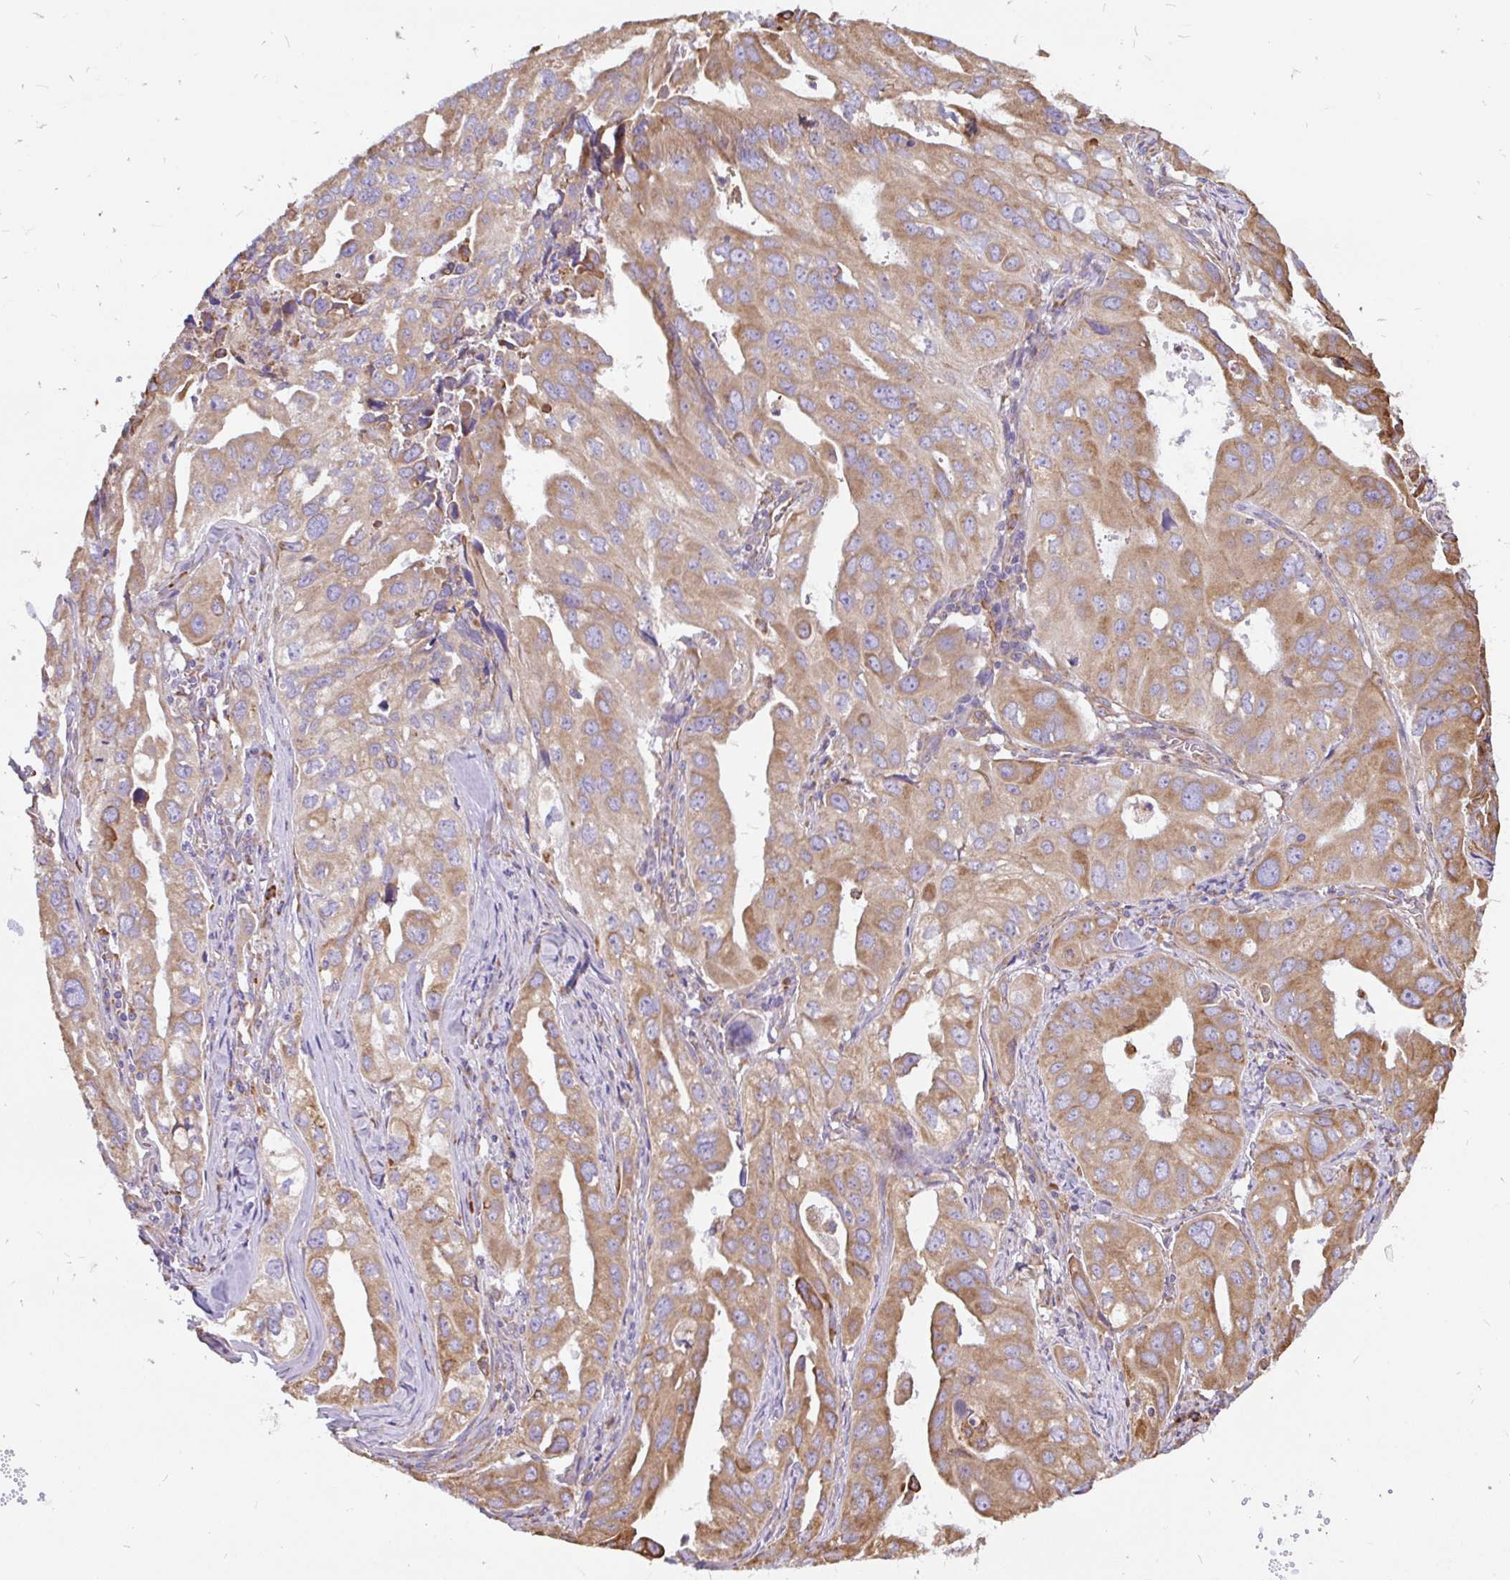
{"staining": {"intensity": "moderate", "quantity": ">75%", "location": "cytoplasmic/membranous"}, "tissue": "lung cancer", "cell_type": "Tumor cells", "image_type": "cancer", "snomed": [{"axis": "morphology", "description": "Adenocarcinoma, NOS"}, {"axis": "topography", "description": "Lung"}], "caption": "This is an image of IHC staining of lung cancer, which shows moderate expression in the cytoplasmic/membranous of tumor cells.", "gene": "EML5", "patient": {"sex": "male", "age": 48}}